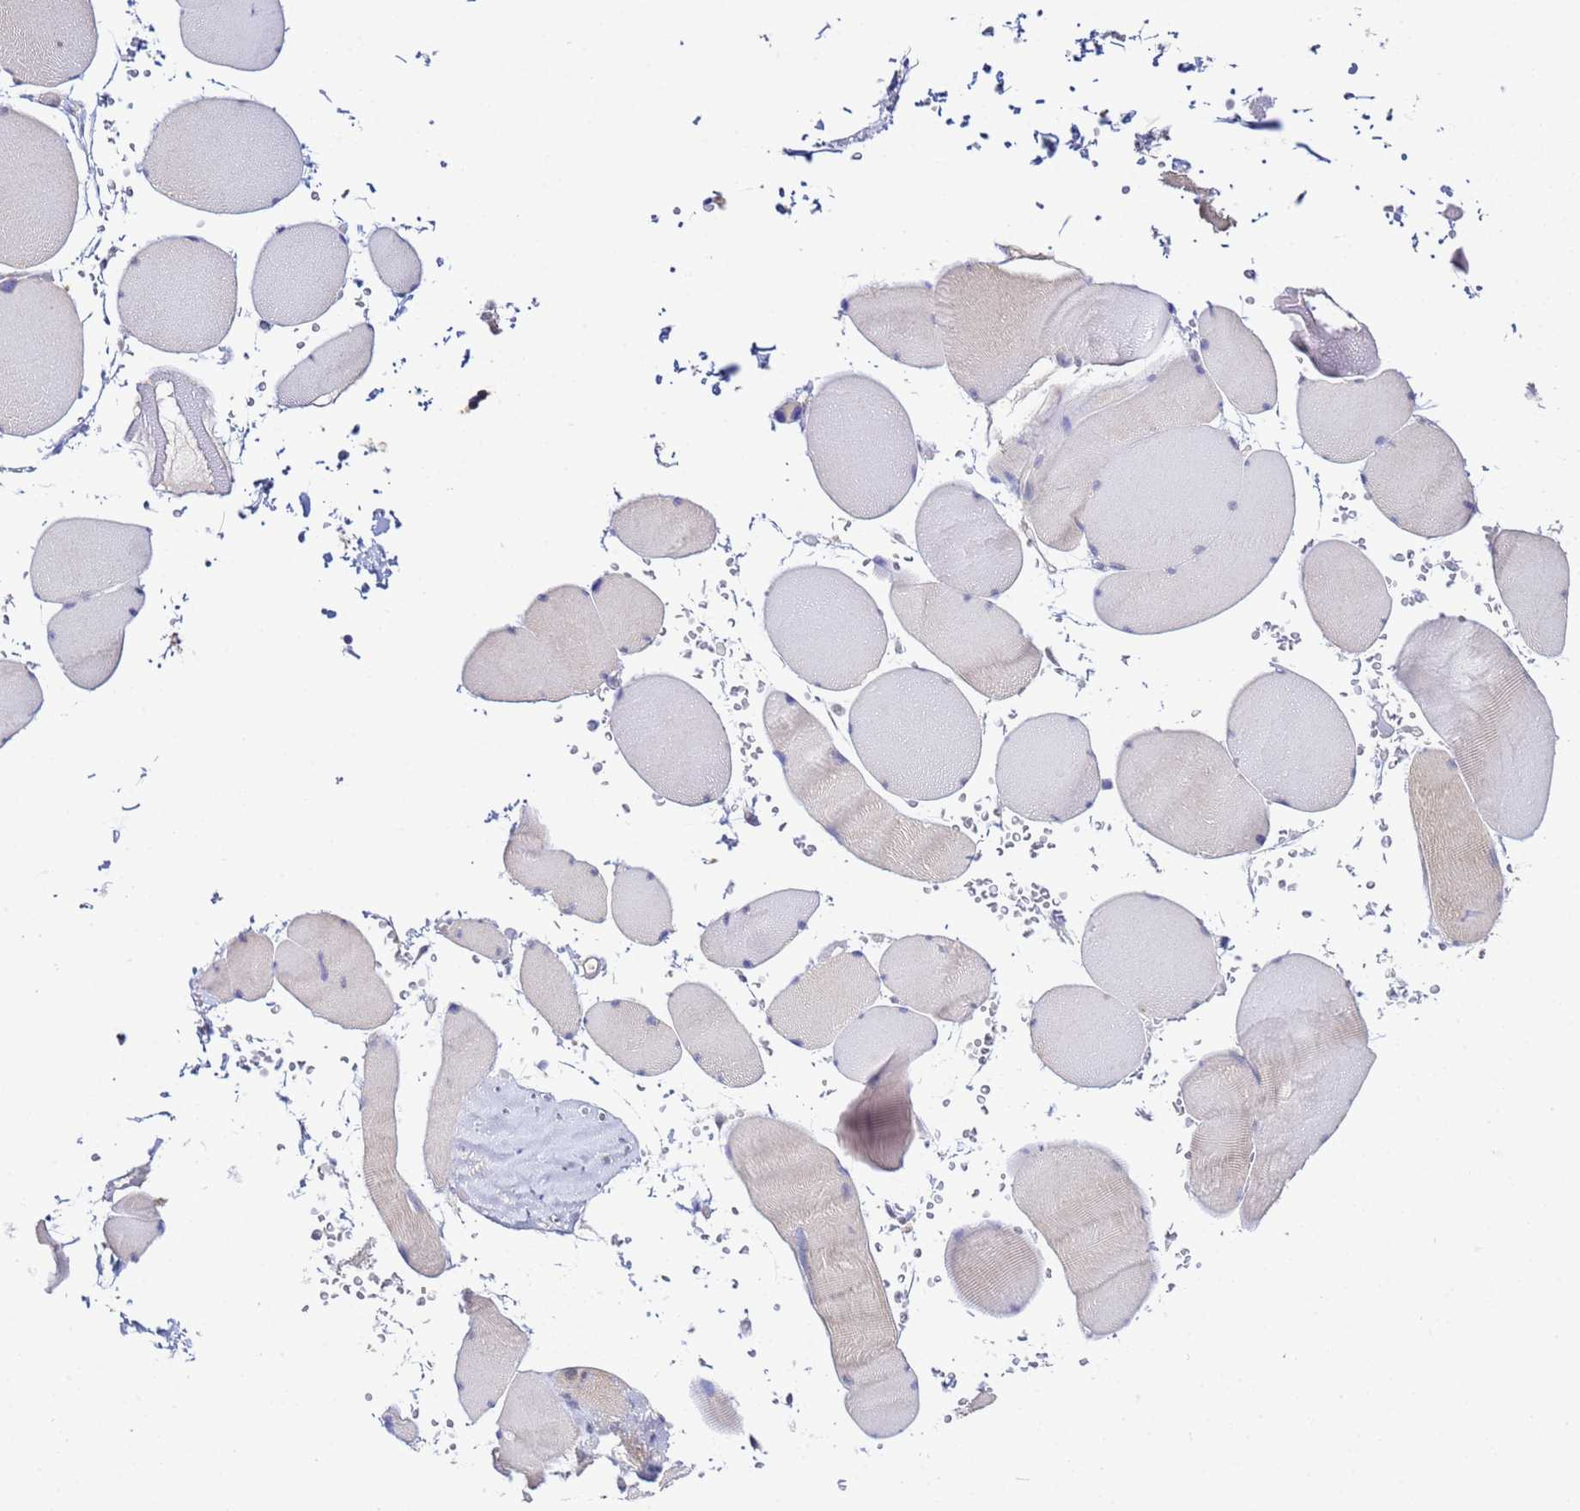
{"staining": {"intensity": "weak", "quantity": "<25%", "location": "cytoplasmic/membranous"}, "tissue": "skeletal muscle", "cell_type": "Myocytes", "image_type": "normal", "snomed": [{"axis": "morphology", "description": "Normal tissue, NOS"}, {"axis": "topography", "description": "Skeletal muscle"}, {"axis": "topography", "description": "Head-Neck"}], "caption": "The image displays no staining of myocytes in unremarkable skeletal muscle.", "gene": "NAXE", "patient": {"sex": "male", "age": 66}}